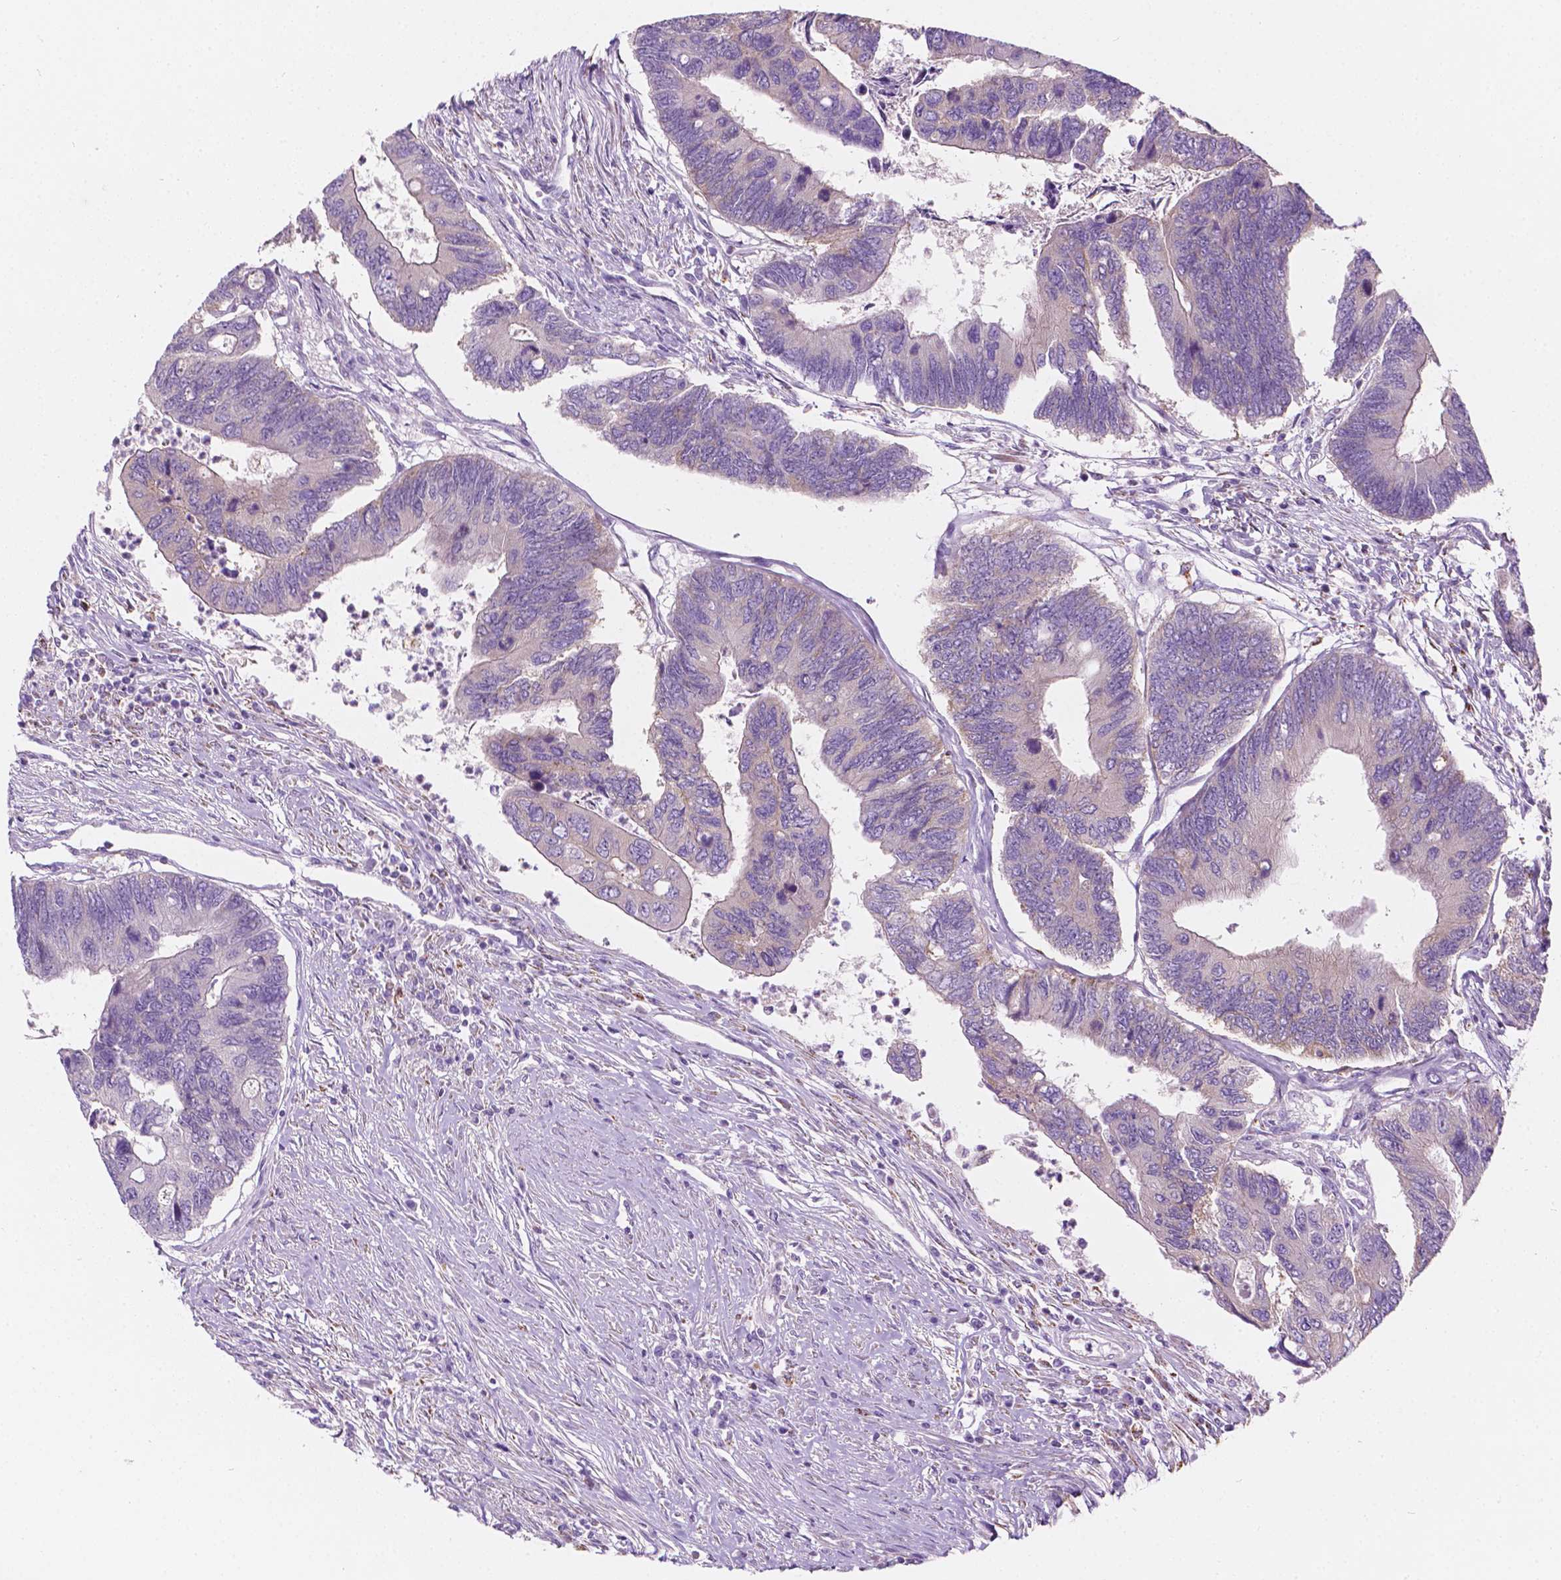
{"staining": {"intensity": "negative", "quantity": "none", "location": "none"}, "tissue": "colorectal cancer", "cell_type": "Tumor cells", "image_type": "cancer", "snomed": [{"axis": "morphology", "description": "Adenocarcinoma, NOS"}, {"axis": "topography", "description": "Colon"}], "caption": "The photomicrograph displays no significant staining in tumor cells of colorectal adenocarcinoma. The staining is performed using DAB brown chromogen with nuclei counter-stained in using hematoxylin.", "gene": "NOS1AP", "patient": {"sex": "female", "age": 67}}